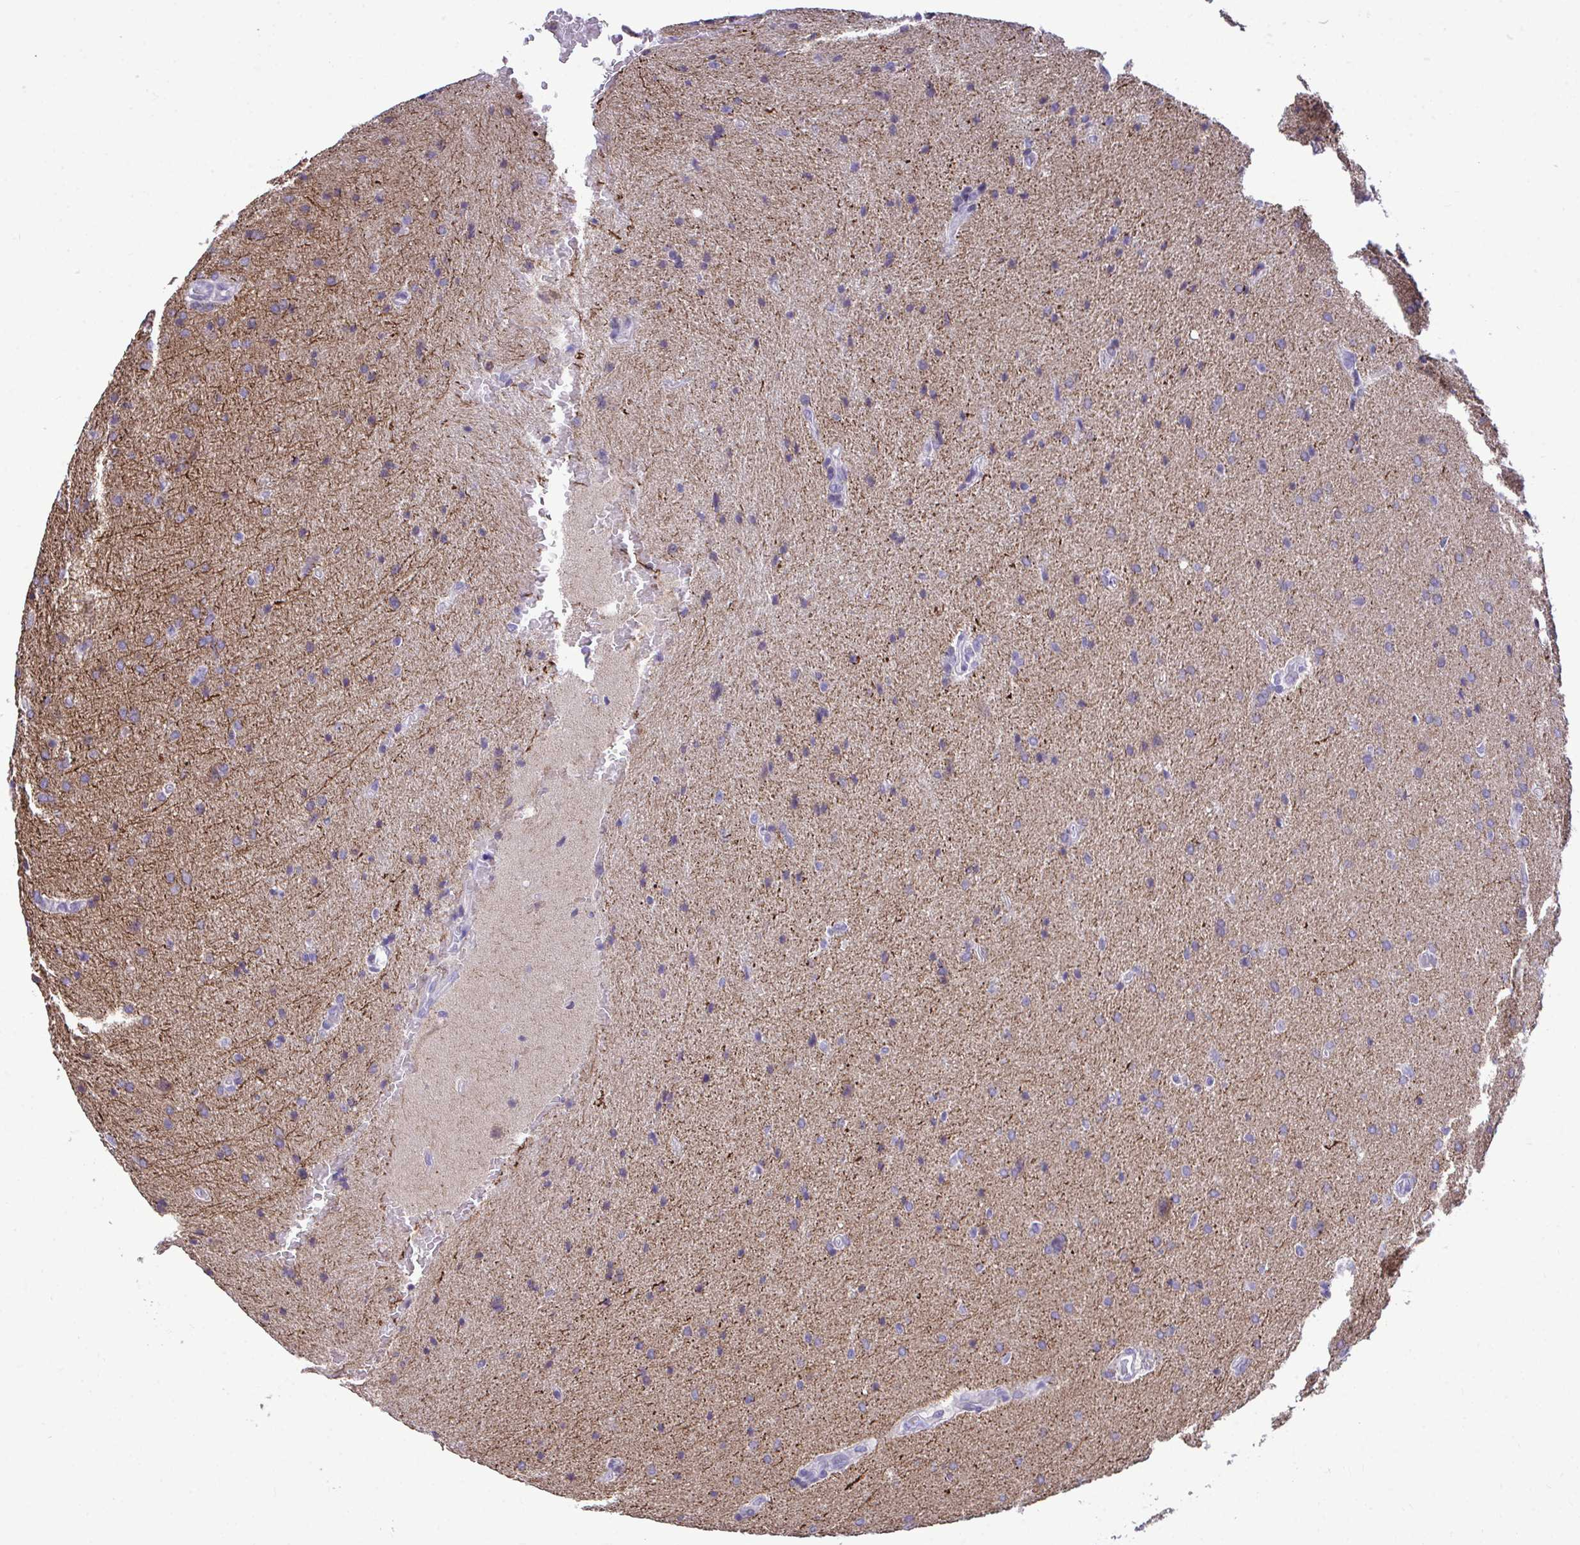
{"staining": {"intensity": "weak", "quantity": "<25%", "location": "cytoplasmic/membranous"}, "tissue": "glioma", "cell_type": "Tumor cells", "image_type": "cancer", "snomed": [{"axis": "morphology", "description": "Glioma, malignant, High grade"}, {"axis": "topography", "description": "Brain"}], "caption": "The photomicrograph shows no significant staining in tumor cells of glioma.", "gene": "PIGK", "patient": {"sex": "male", "age": 56}}